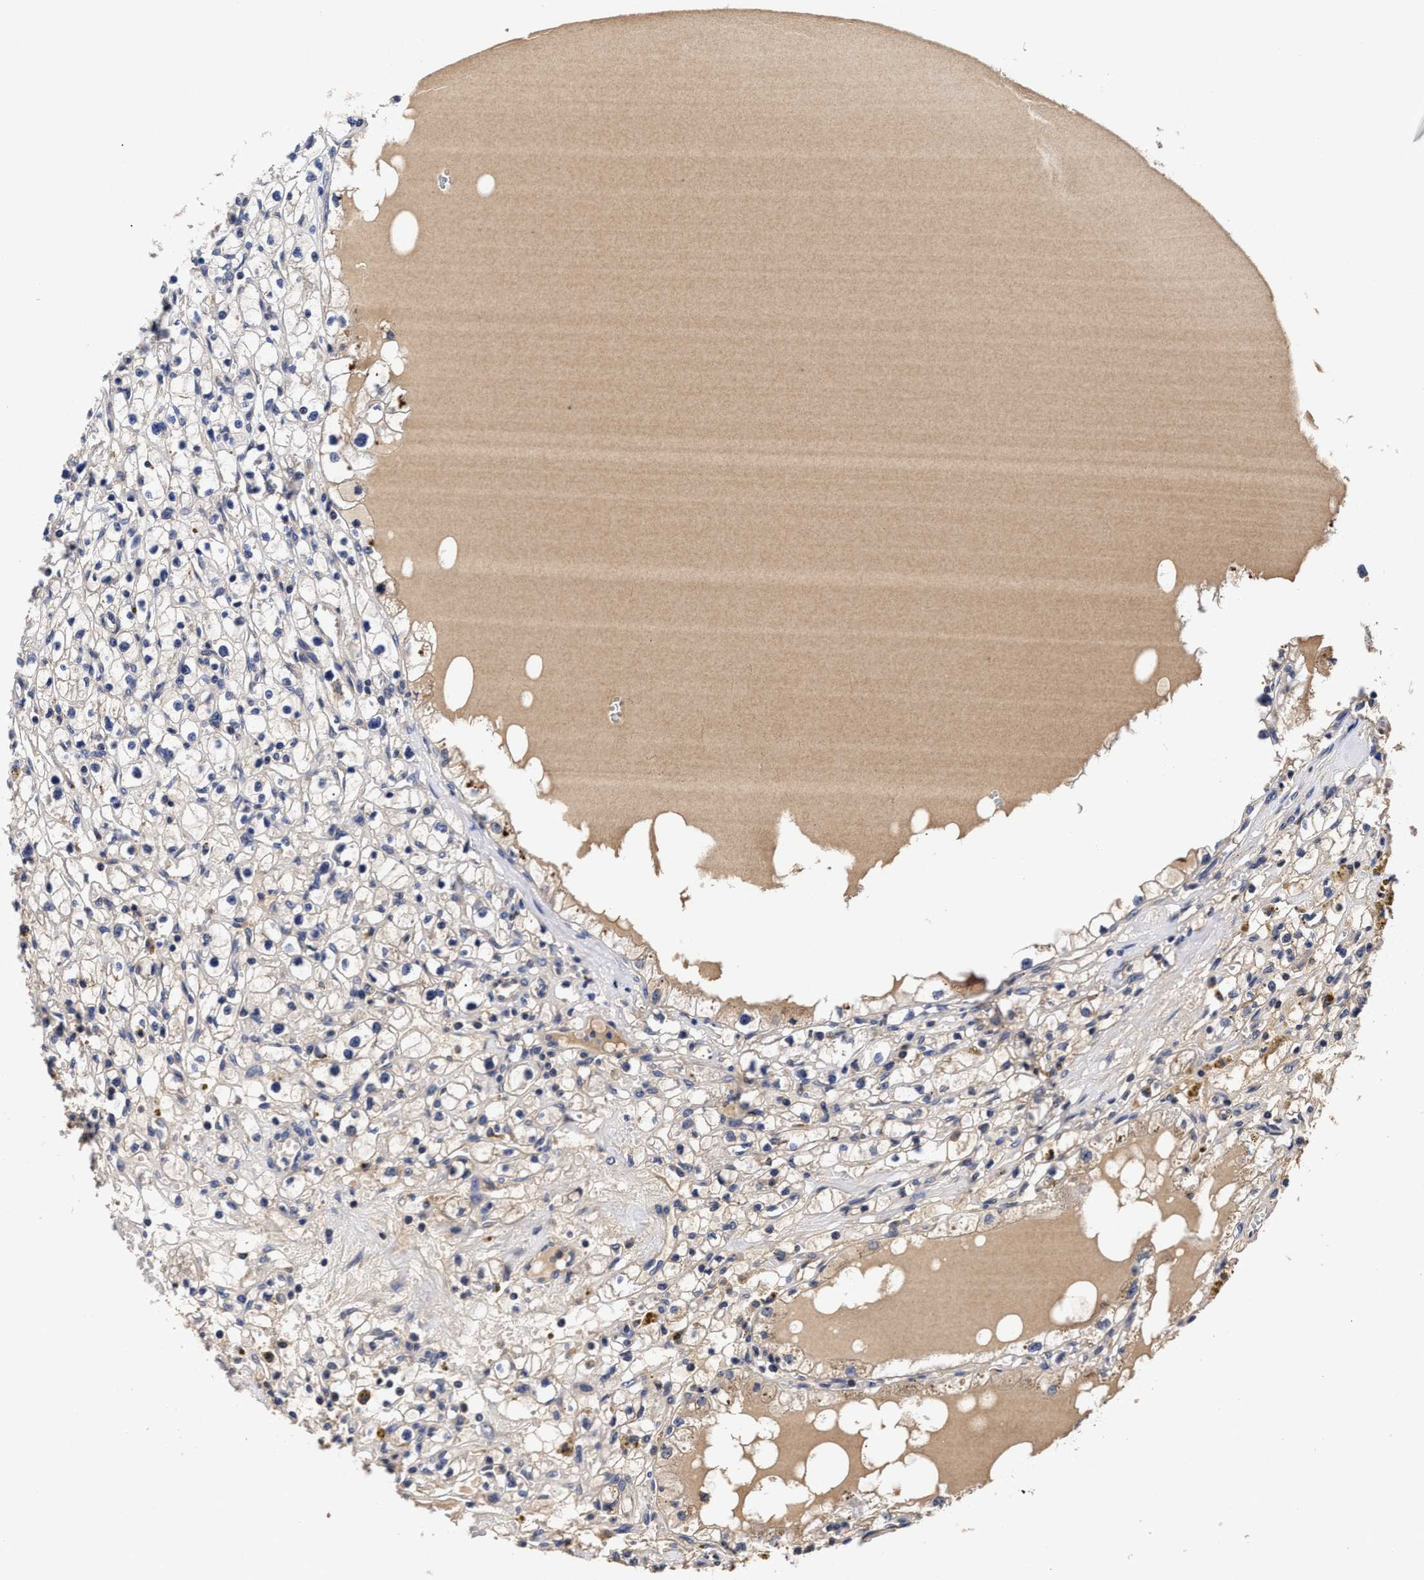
{"staining": {"intensity": "weak", "quantity": "<25%", "location": "cytoplasmic/membranous"}, "tissue": "renal cancer", "cell_type": "Tumor cells", "image_type": "cancer", "snomed": [{"axis": "morphology", "description": "Adenocarcinoma, NOS"}, {"axis": "topography", "description": "Kidney"}], "caption": "Immunohistochemical staining of renal cancer (adenocarcinoma) displays no significant expression in tumor cells.", "gene": "SOCS5", "patient": {"sex": "male", "age": 56}}